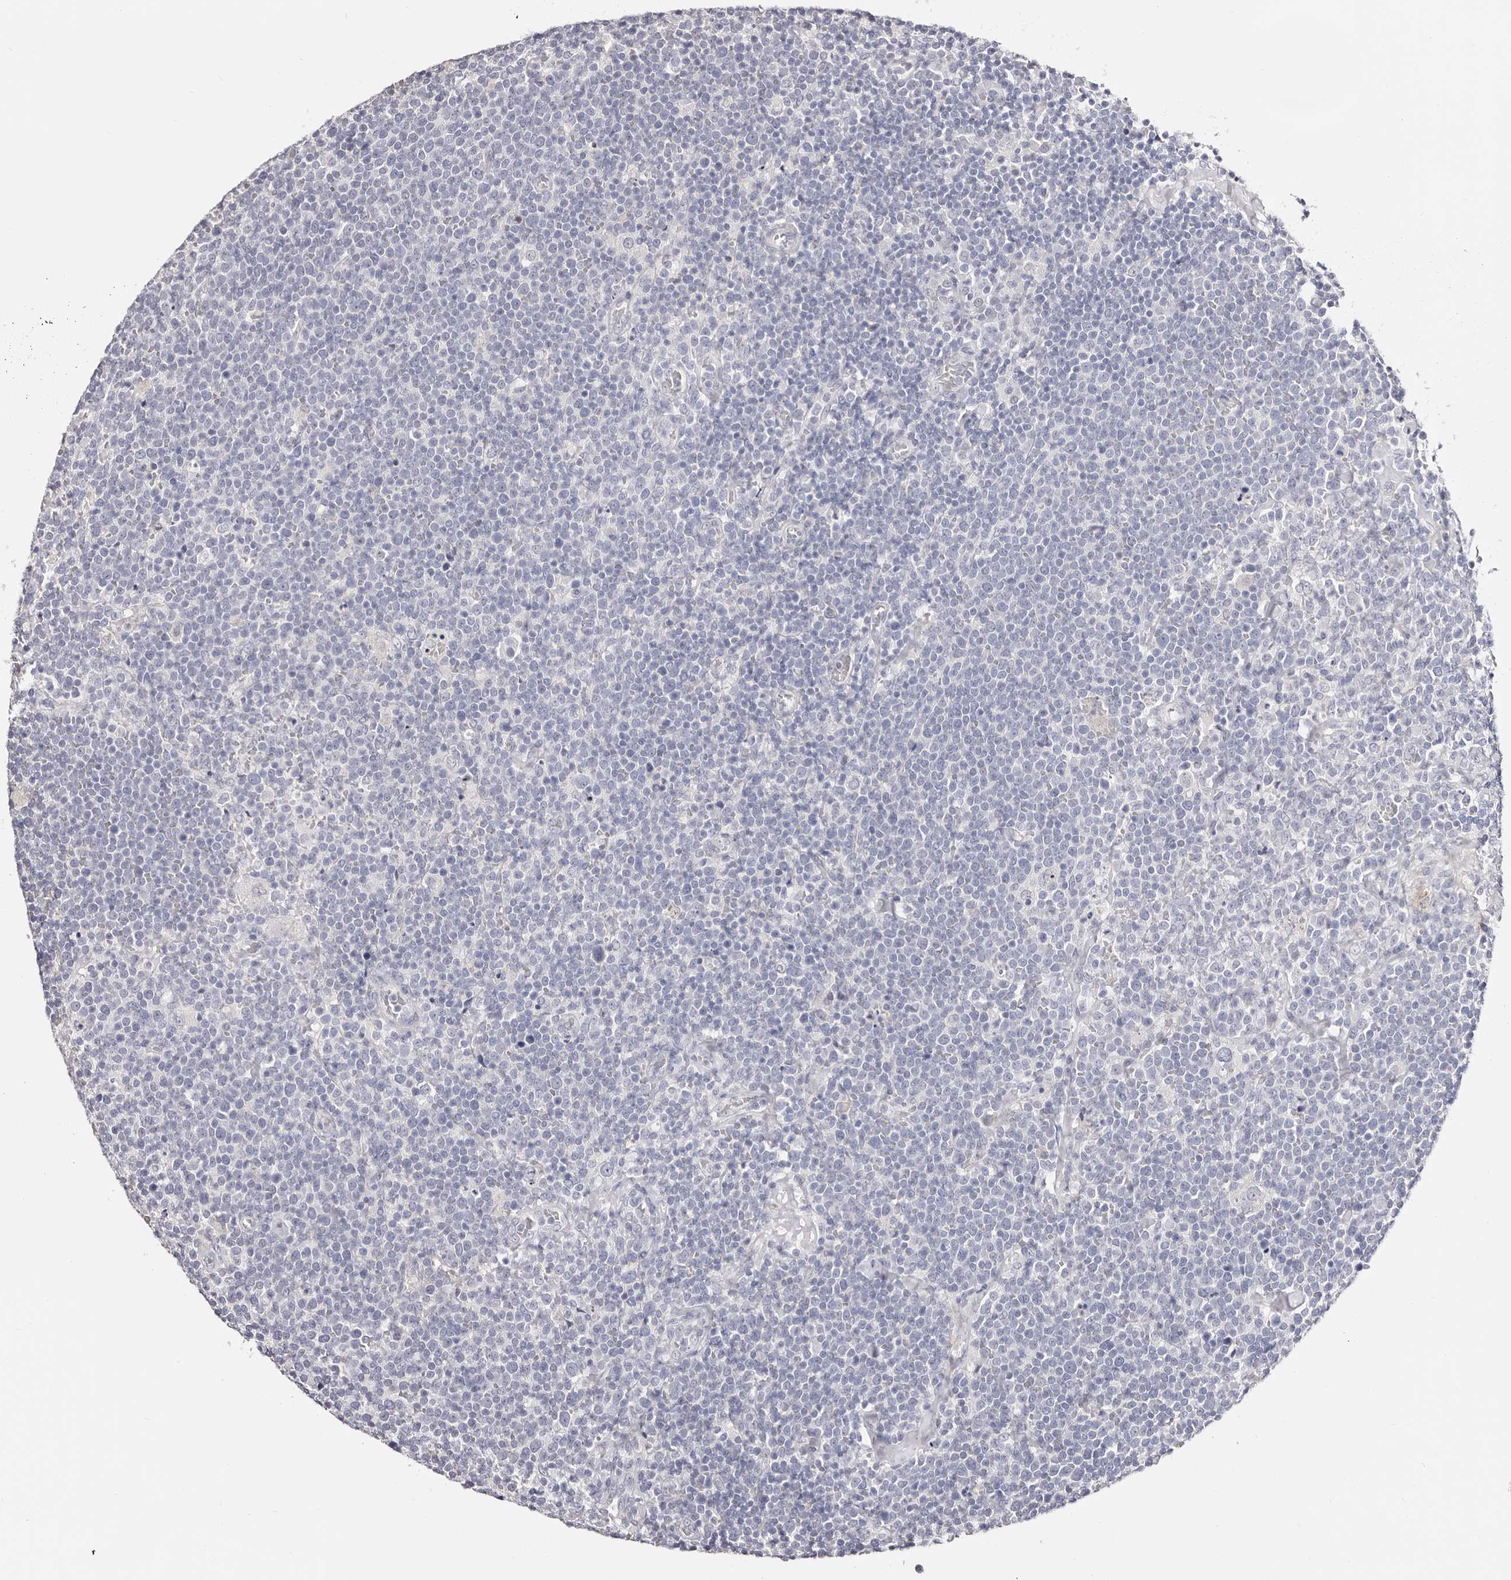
{"staining": {"intensity": "negative", "quantity": "none", "location": "none"}, "tissue": "lymphoma", "cell_type": "Tumor cells", "image_type": "cancer", "snomed": [{"axis": "morphology", "description": "Malignant lymphoma, non-Hodgkin's type, High grade"}, {"axis": "topography", "description": "Lymph node"}], "caption": "Lymphoma was stained to show a protein in brown. There is no significant staining in tumor cells. The staining is performed using DAB (3,3'-diaminobenzidine) brown chromogen with nuclei counter-stained in using hematoxylin.", "gene": "AKNAD1", "patient": {"sex": "male", "age": 61}}